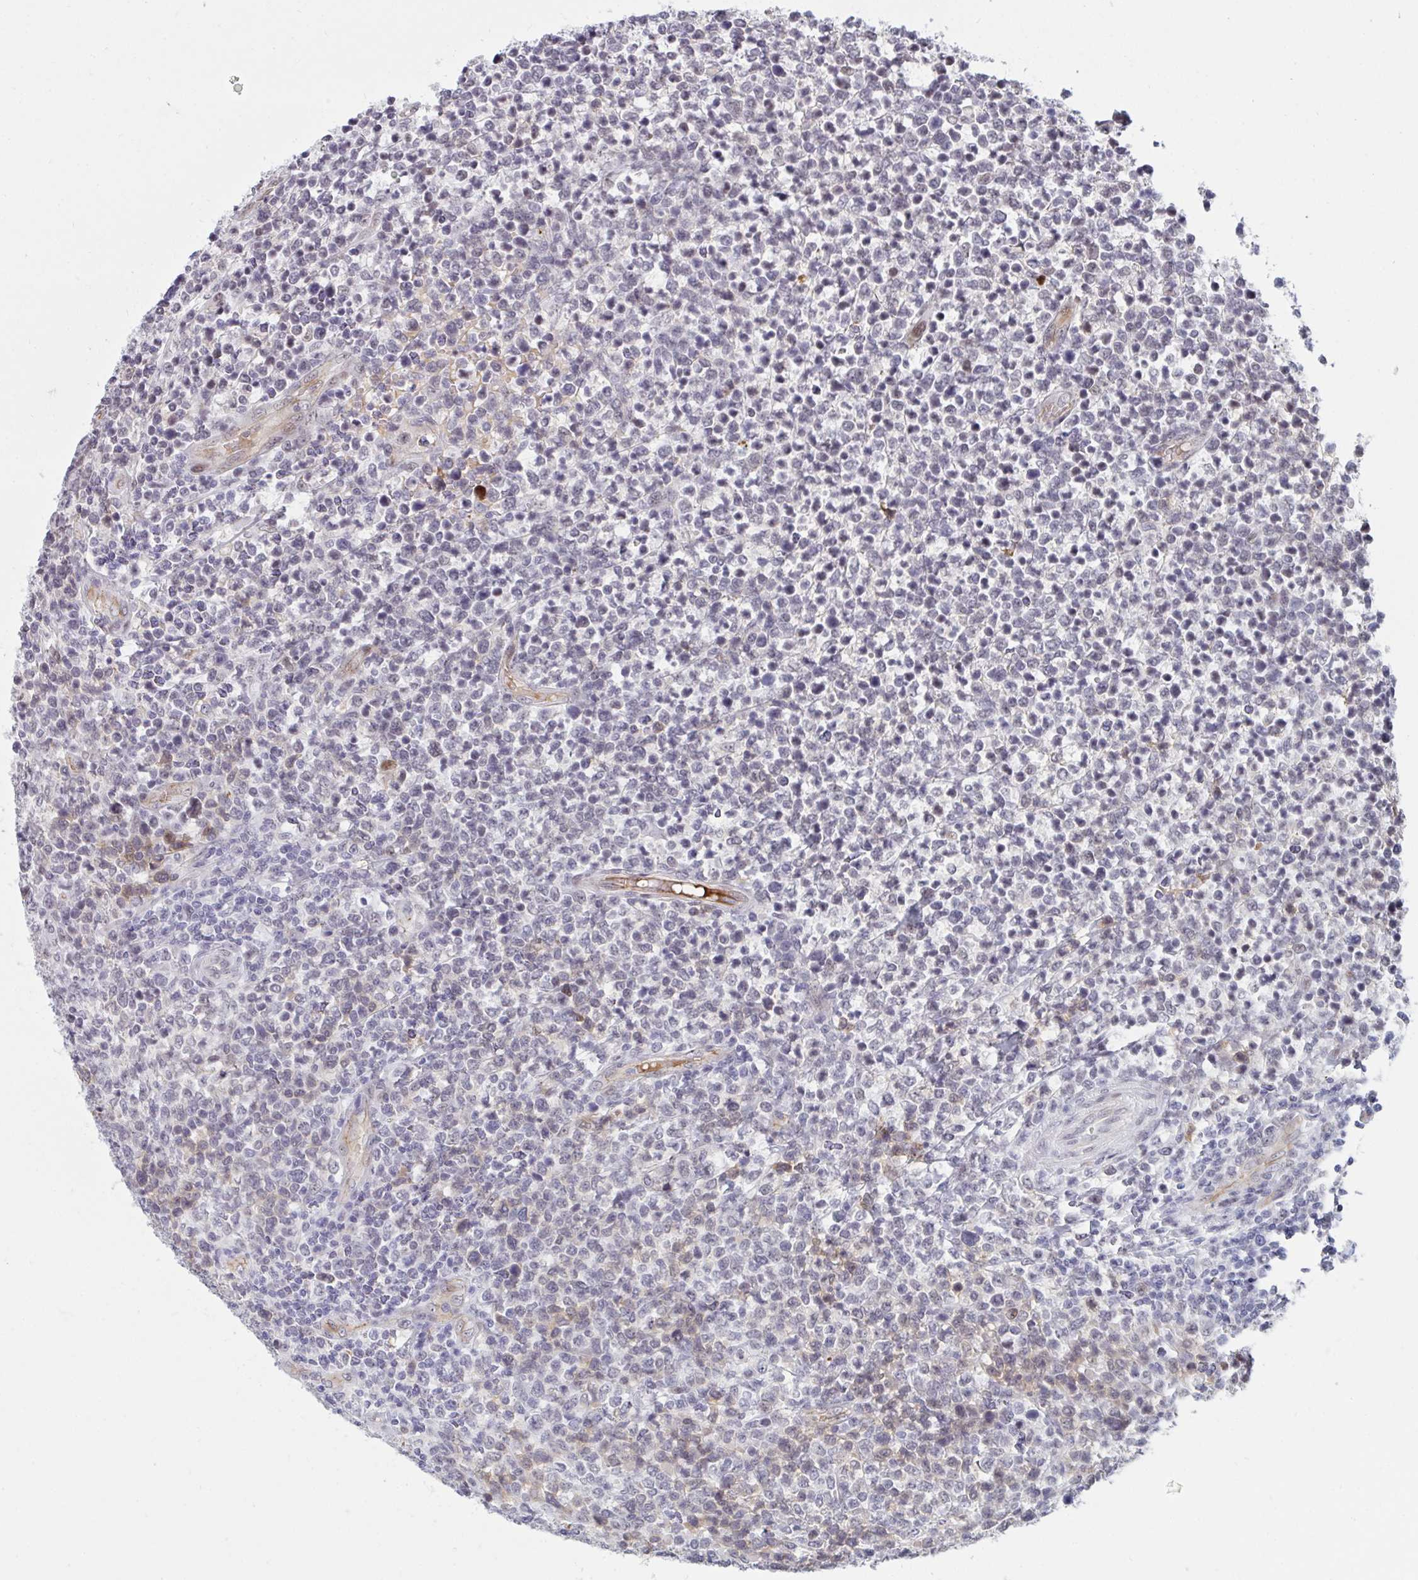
{"staining": {"intensity": "negative", "quantity": "none", "location": "none"}, "tissue": "lymphoma", "cell_type": "Tumor cells", "image_type": "cancer", "snomed": [{"axis": "morphology", "description": "Malignant lymphoma, non-Hodgkin's type, High grade"}, {"axis": "topography", "description": "Soft tissue"}], "caption": "Immunohistochemistry (IHC) of malignant lymphoma, non-Hodgkin's type (high-grade) reveals no positivity in tumor cells.", "gene": "DSCAML1", "patient": {"sex": "female", "age": 56}}